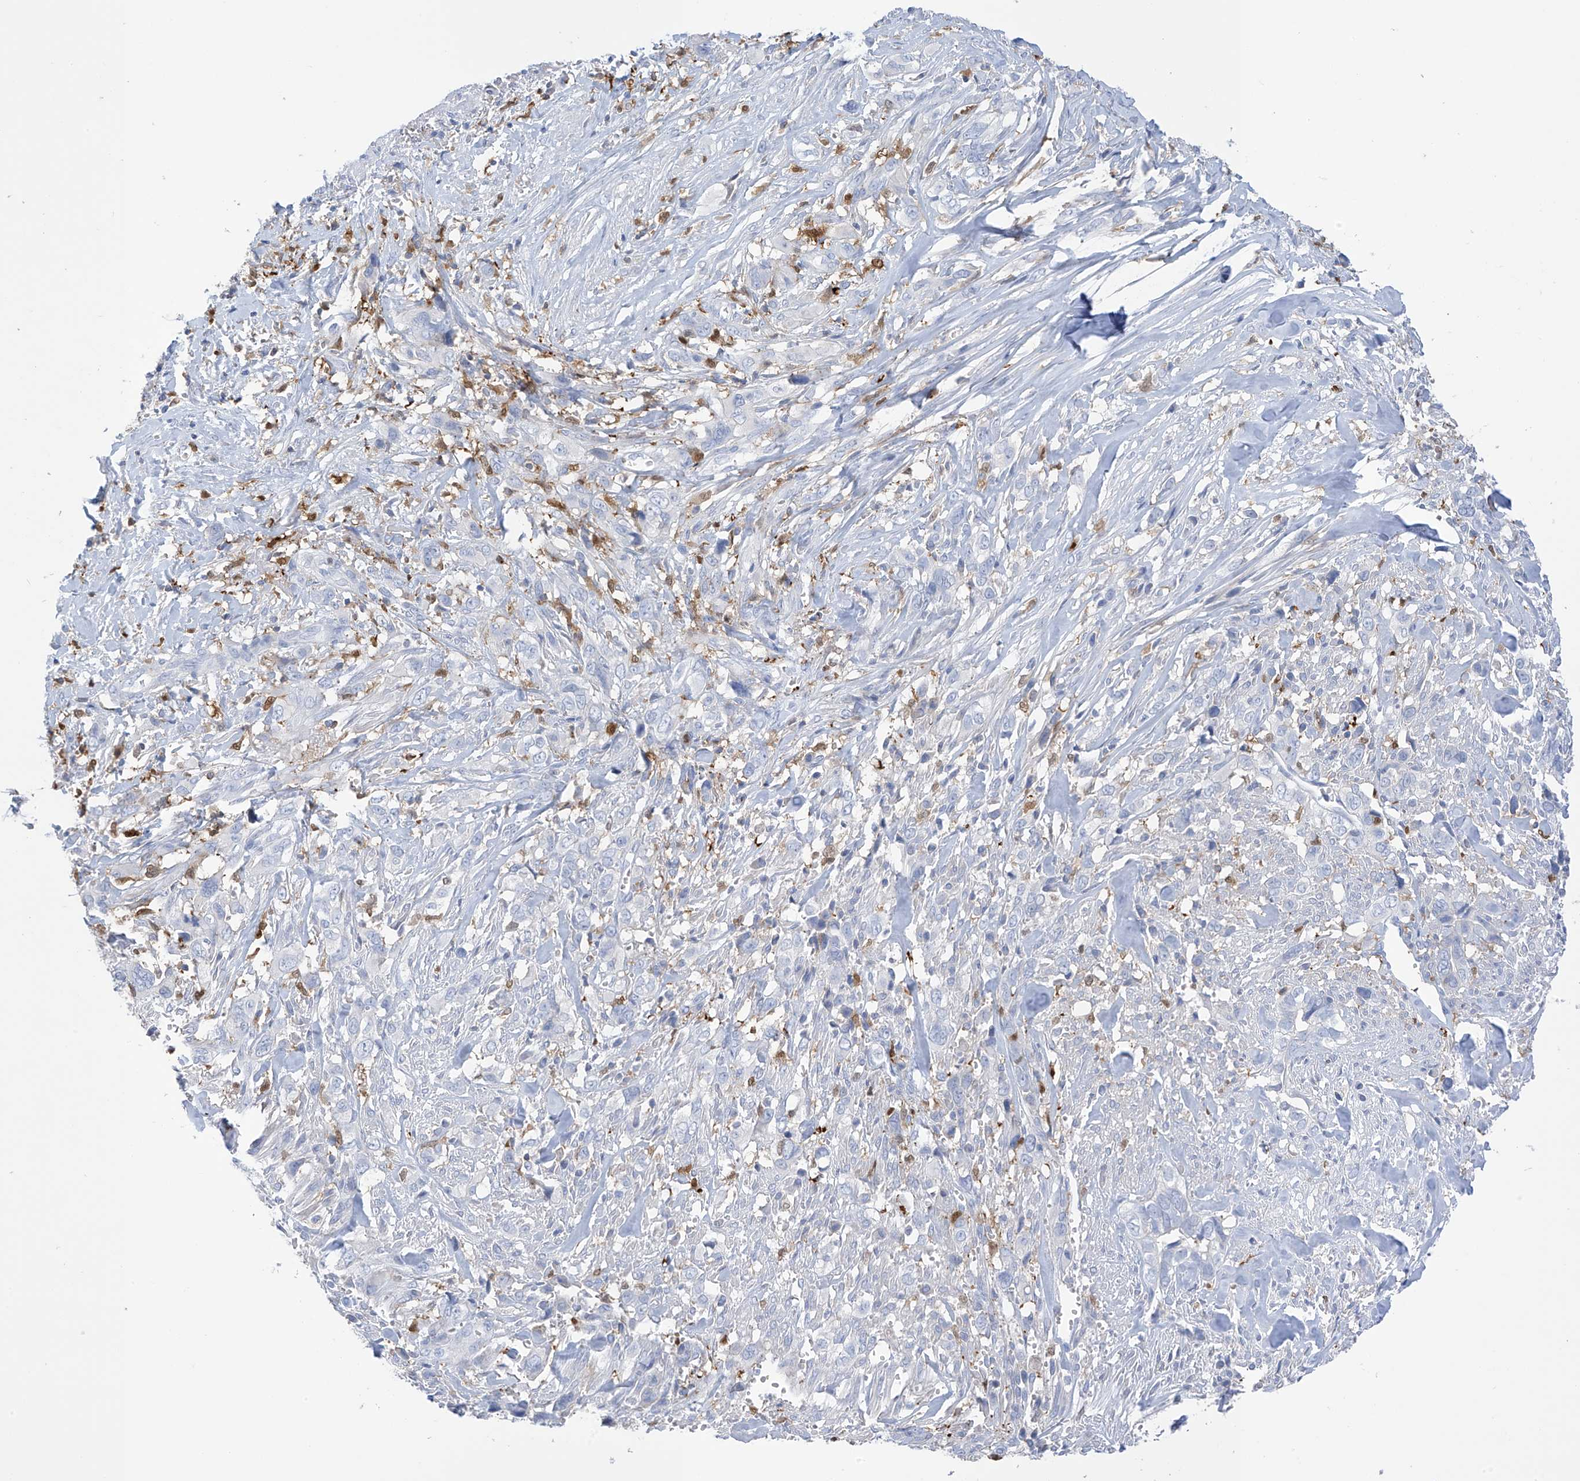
{"staining": {"intensity": "negative", "quantity": "none", "location": "none"}, "tissue": "liver cancer", "cell_type": "Tumor cells", "image_type": "cancer", "snomed": [{"axis": "morphology", "description": "Cholangiocarcinoma"}, {"axis": "topography", "description": "Liver"}], "caption": "This is an immunohistochemistry photomicrograph of liver cancer. There is no staining in tumor cells.", "gene": "TRMT2B", "patient": {"sex": "female", "age": 79}}